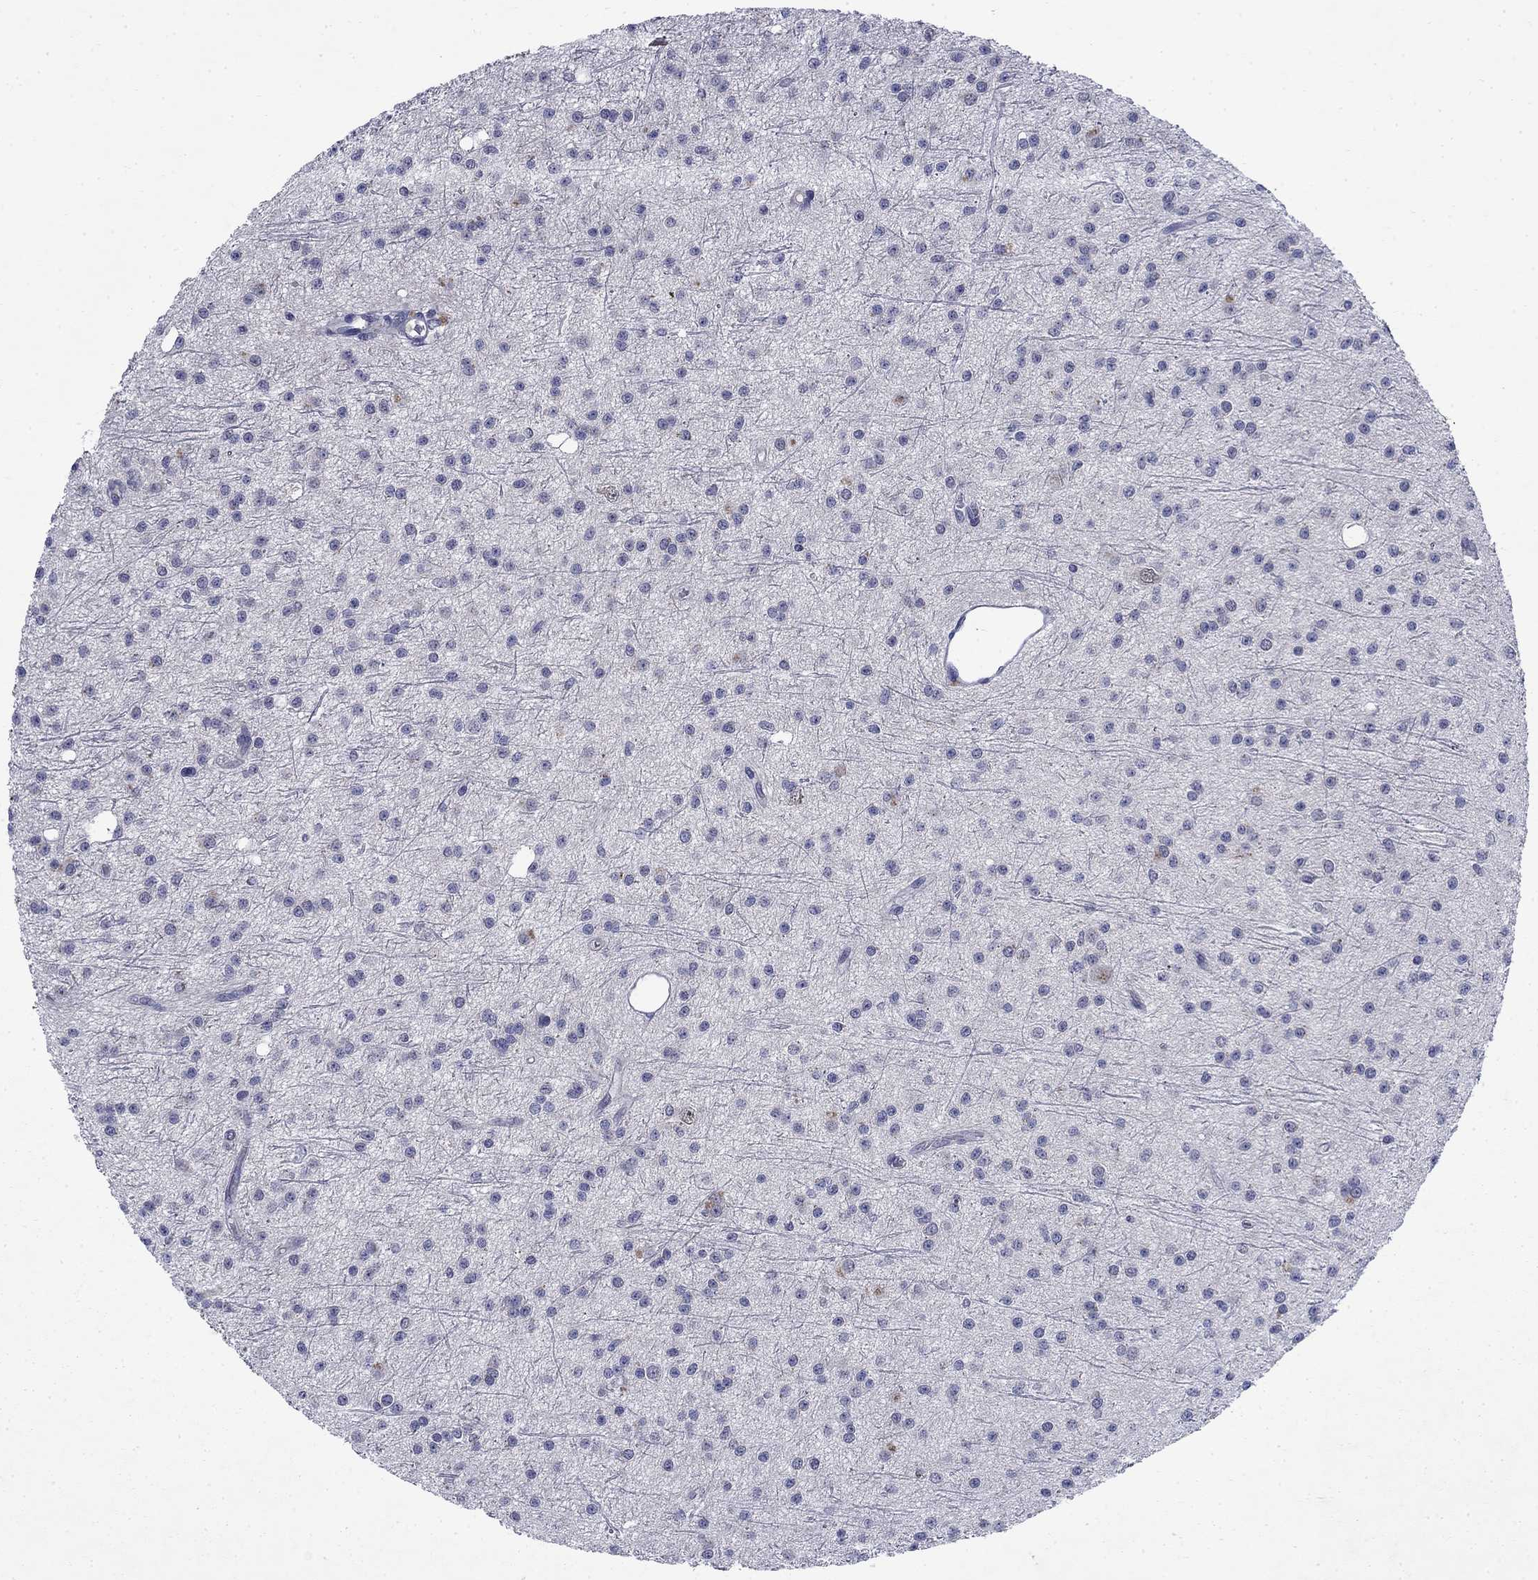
{"staining": {"intensity": "negative", "quantity": "none", "location": "none"}, "tissue": "glioma", "cell_type": "Tumor cells", "image_type": "cancer", "snomed": [{"axis": "morphology", "description": "Glioma, malignant, Low grade"}, {"axis": "topography", "description": "Brain"}], "caption": "Low-grade glioma (malignant) stained for a protein using IHC displays no expression tumor cells.", "gene": "STAB2", "patient": {"sex": "male", "age": 27}}